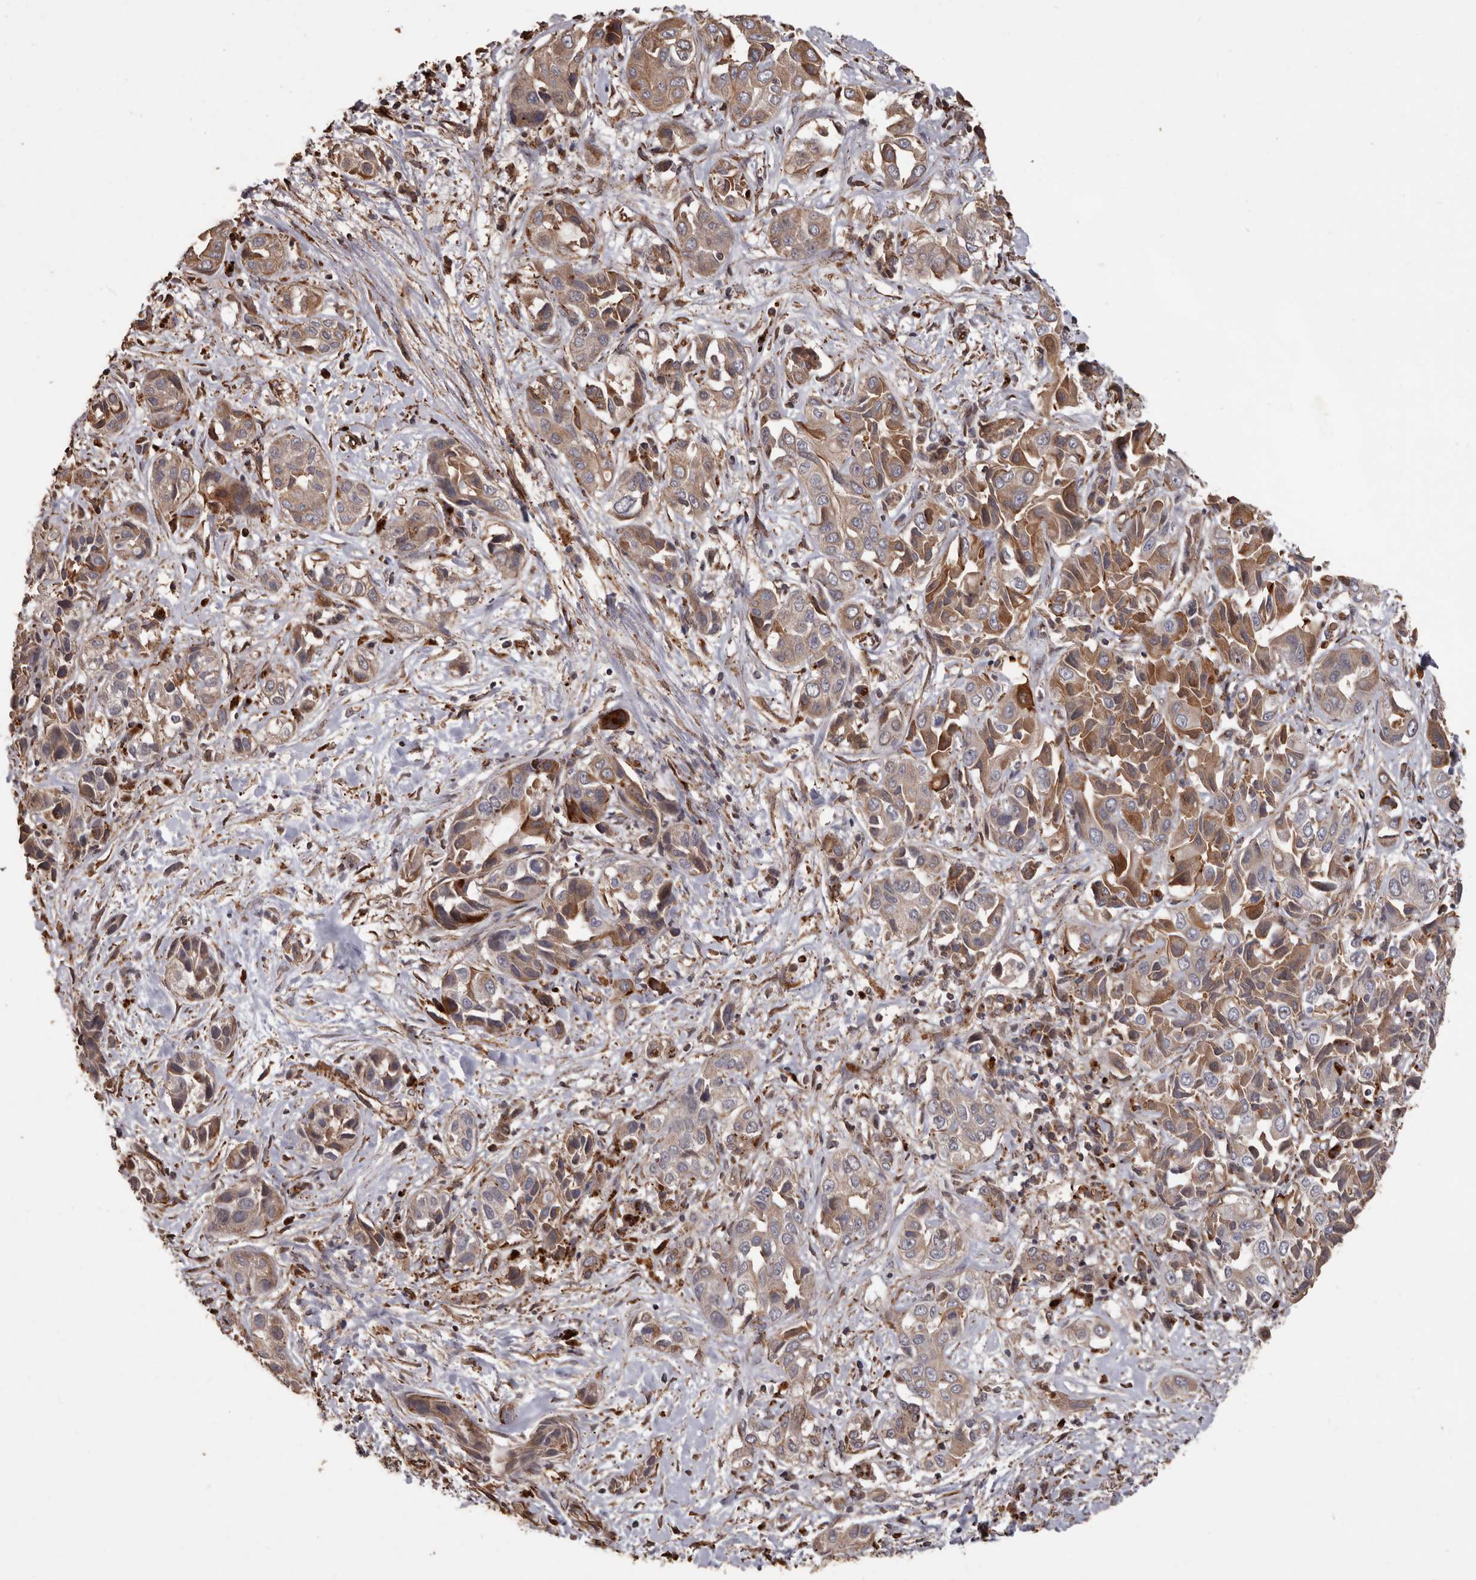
{"staining": {"intensity": "moderate", "quantity": "25%-75%", "location": "cytoplasmic/membranous"}, "tissue": "liver cancer", "cell_type": "Tumor cells", "image_type": "cancer", "snomed": [{"axis": "morphology", "description": "Cholangiocarcinoma"}, {"axis": "topography", "description": "Liver"}], "caption": "Liver cholangiocarcinoma stained with immunohistochemistry (IHC) shows moderate cytoplasmic/membranous expression in about 25%-75% of tumor cells.", "gene": "BRAT1", "patient": {"sex": "female", "age": 52}}